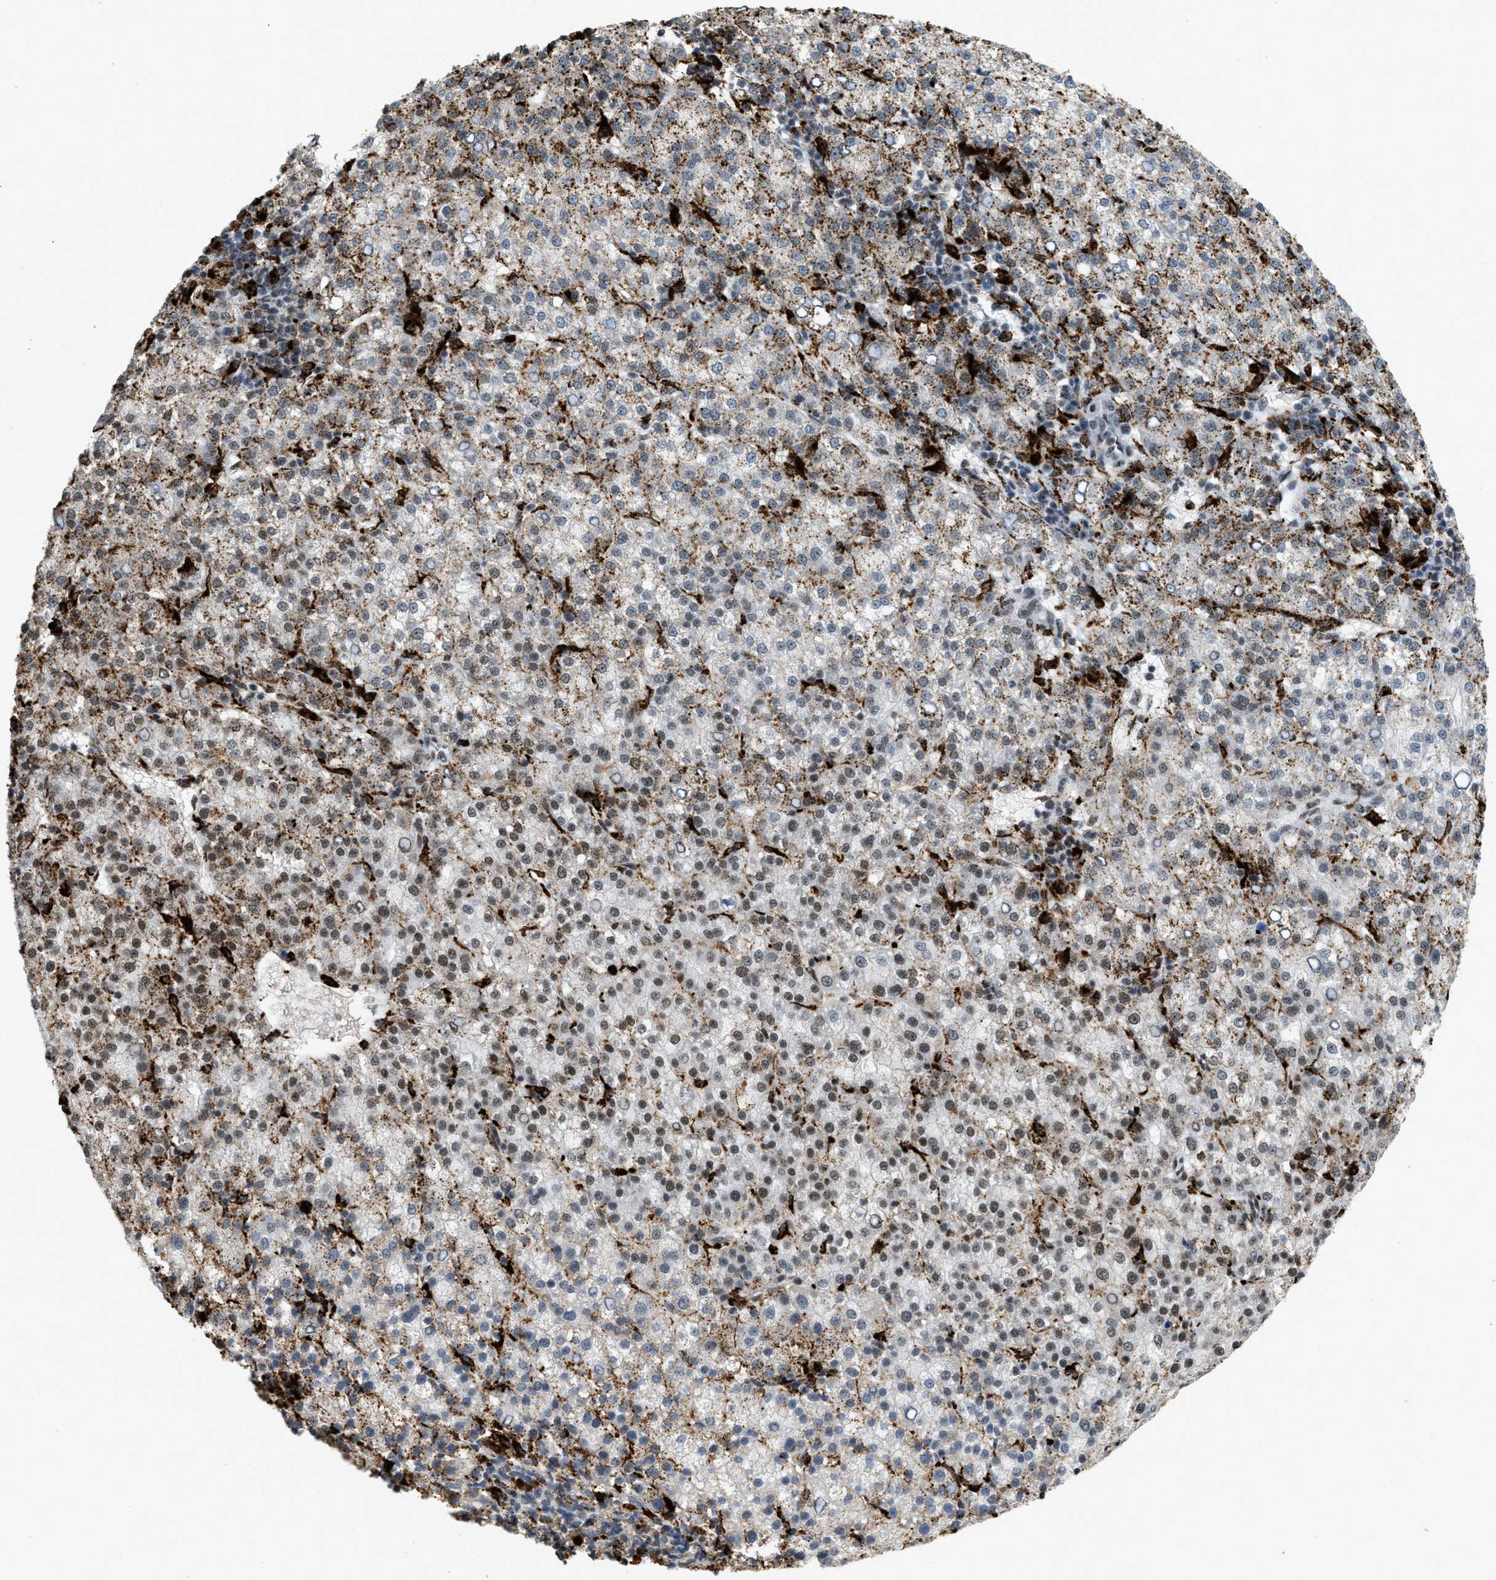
{"staining": {"intensity": "moderate", "quantity": "25%-75%", "location": "cytoplasmic/membranous,nuclear"}, "tissue": "liver cancer", "cell_type": "Tumor cells", "image_type": "cancer", "snomed": [{"axis": "morphology", "description": "Carcinoma, Hepatocellular, NOS"}, {"axis": "topography", "description": "Liver"}], "caption": "Protein expression analysis of human hepatocellular carcinoma (liver) reveals moderate cytoplasmic/membranous and nuclear expression in approximately 25%-75% of tumor cells.", "gene": "NUMA1", "patient": {"sex": "female", "age": 58}}